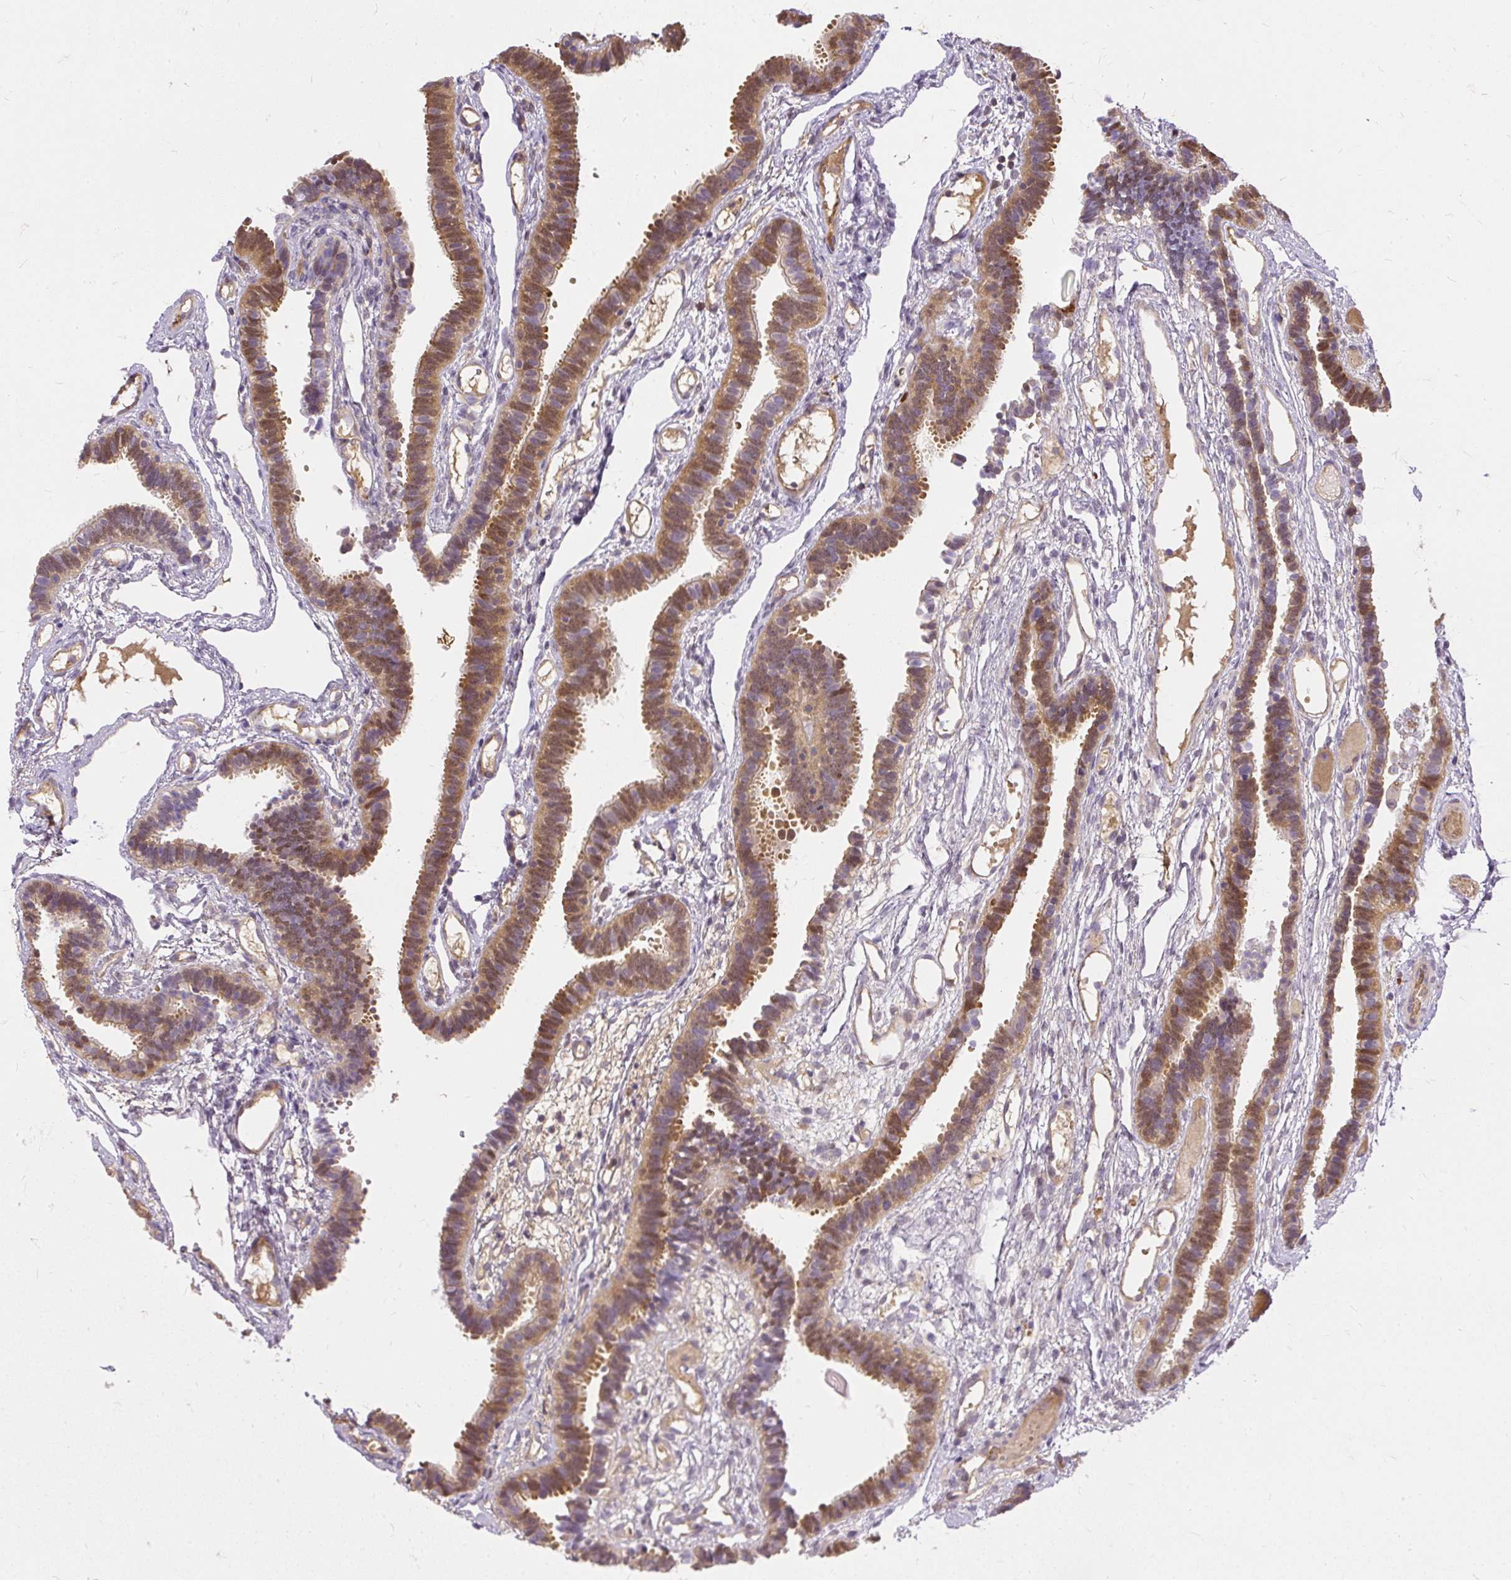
{"staining": {"intensity": "moderate", "quantity": ">75%", "location": "cytoplasmic/membranous,nuclear"}, "tissue": "fallopian tube", "cell_type": "Glandular cells", "image_type": "normal", "snomed": [{"axis": "morphology", "description": "Normal tissue, NOS"}, {"axis": "topography", "description": "Fallopian tube"}], "caption": "DAB immunohistochemical staining of benign fallopian tube shows moderate cytoplasmic/membranous,nuclear protein positivity in about >75% of glandular cells. (Stains: DAB (3,3'-diaminobenzidine) in brown, nuclei in blue, Microscopy: brightfield microscopy at high magnification).", "gene": "AP5S1", "patient": {"sex": "female", "age": 37}}